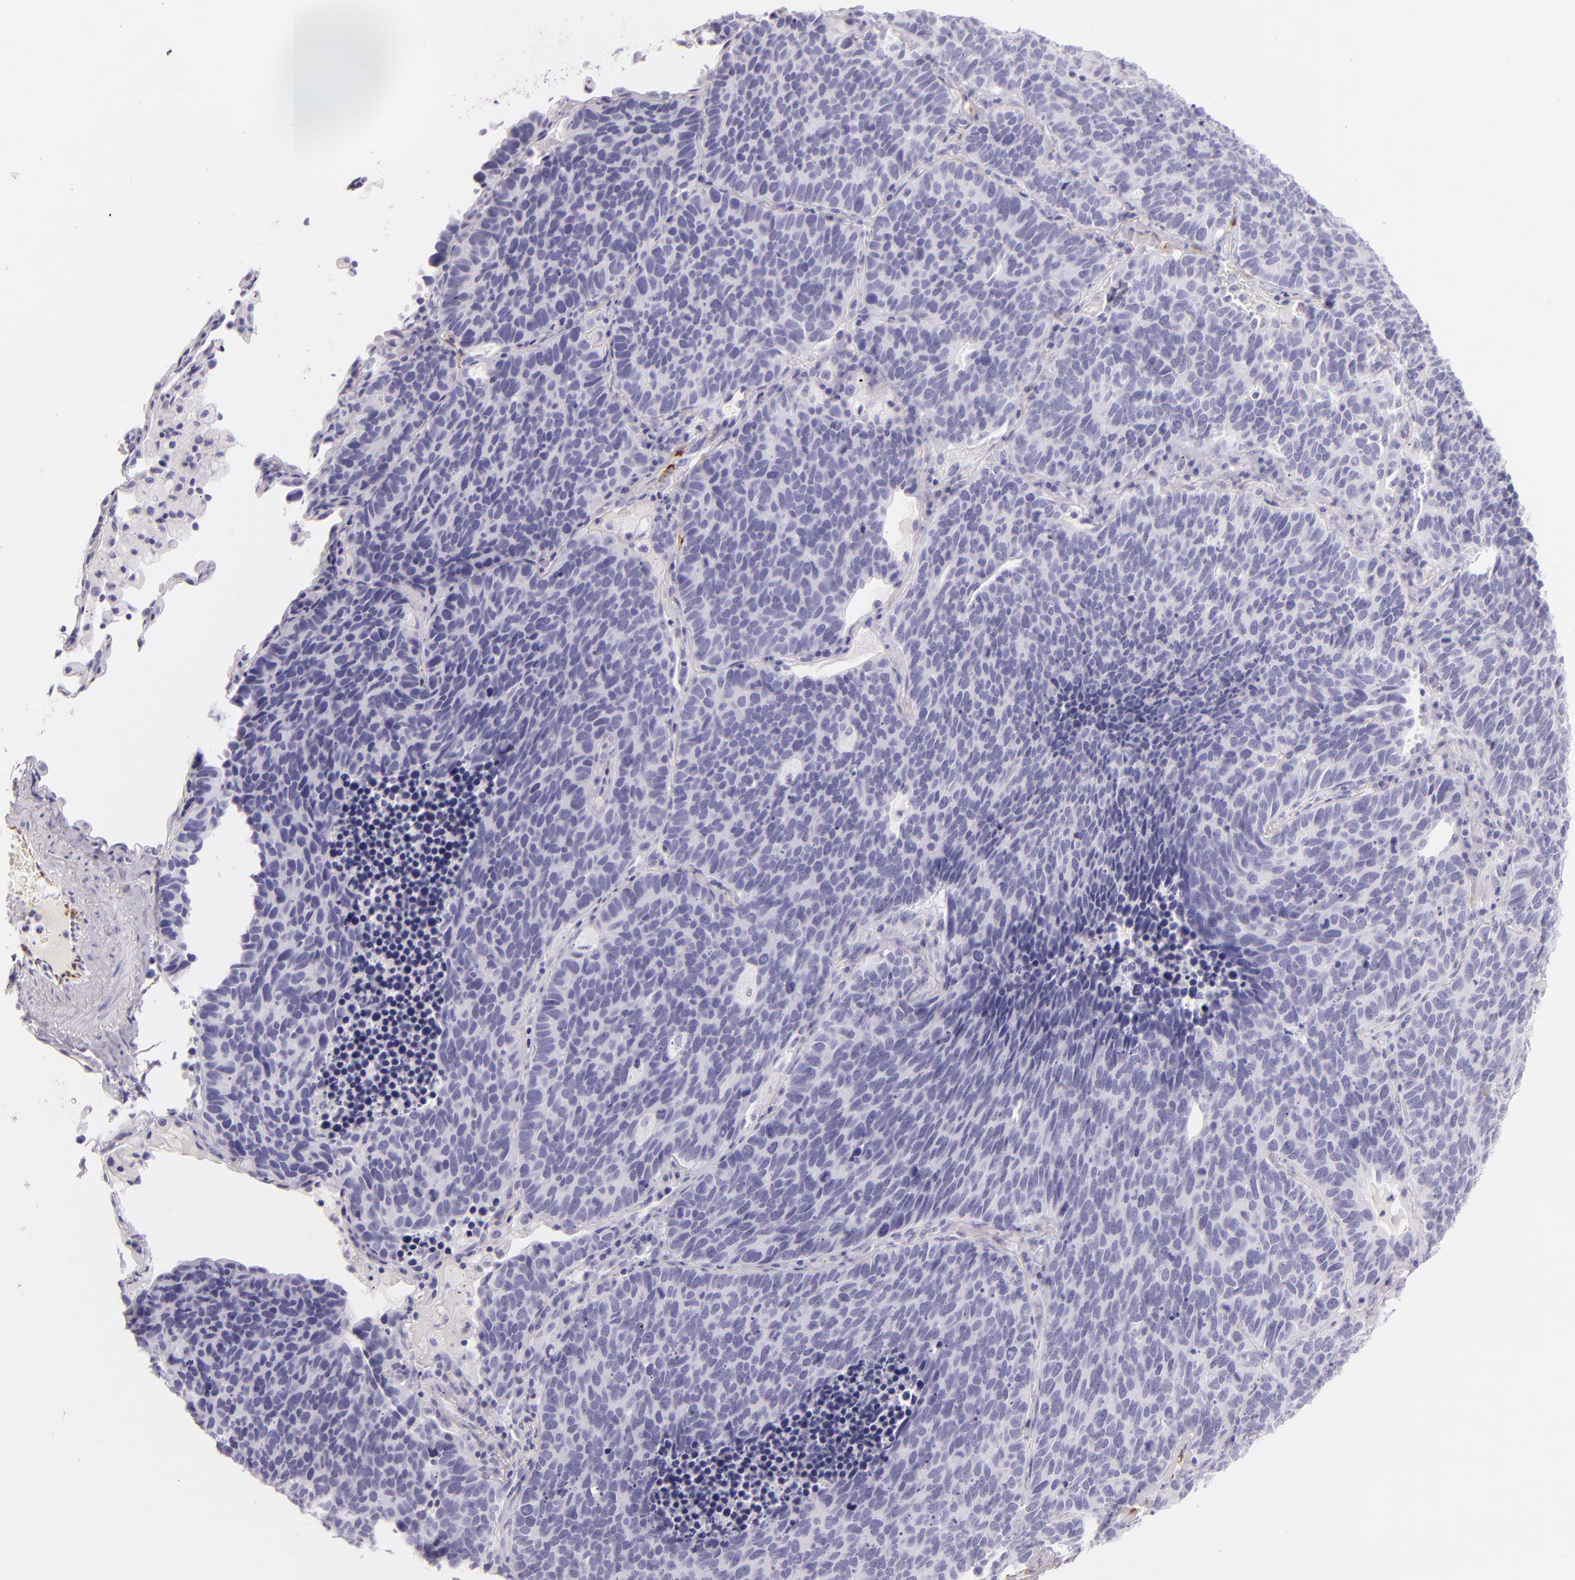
{"staining": {"intensity": "negative", "quantity": "none", "location": "none"}, "tissue": "lung cancer", "cell_type": "Tumor cells", "image_type": "cancer", "snomed": [{"axis": "morphology", "description": "Neoplasm, malignant, NOS"}, {"axis": "topography", "description": "Lung"}], "caption": "The micrograph shows no staining of tumor cells in lung cancer. The staining was performed using DAB (3,3'-diaminobenzidine) to visualize the protein expression in brown, while the nuclei were stained in blue with hematoxylin (Magnification: 20x).", "gene": "SELP", "patient": {"sex": "female", "age": 75}}